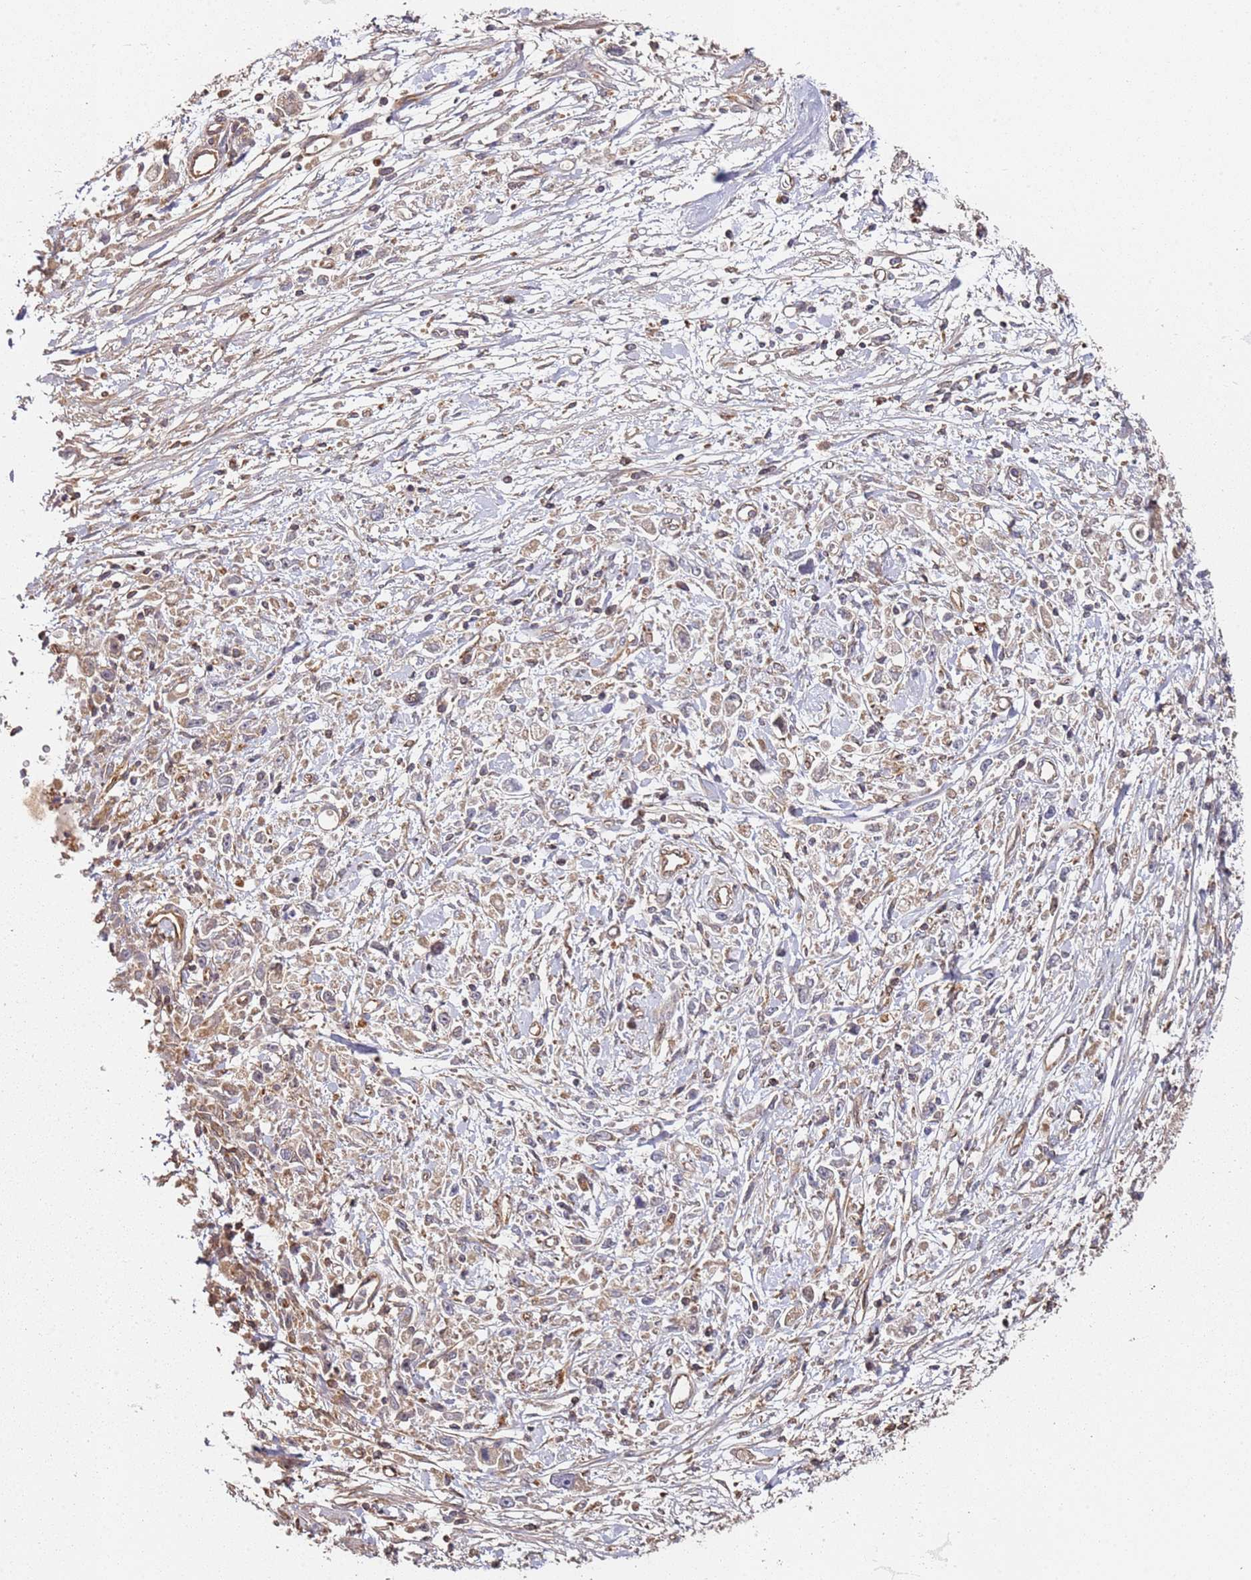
{"staining": {"intensity": "weak", "quantity": "25%-75%", "location": "cytoplasmic/membranous"}, "tissue": "stomach cancer", "cell_type": "Tumor cells", "image_type": "cancer", "snomed": [{"axis": "morphology", "description": "Adenocarcinoma, NOS"}, {"axis": "topography", "description": "Stomach"}], "caption": "Immunohistochemistry (IHC) photomicrograph of neoplastic tissue: adenocarcinoma (stomach) stained using IHC reveals low levels of weak protein expression localized specifically in the cytoplasmic/membranous of tumor cells, appearing as a cytoplasmic/membranous brown color.", "gene": "SCGB2B2", "patient": {"sex": "female", "age": 59}}